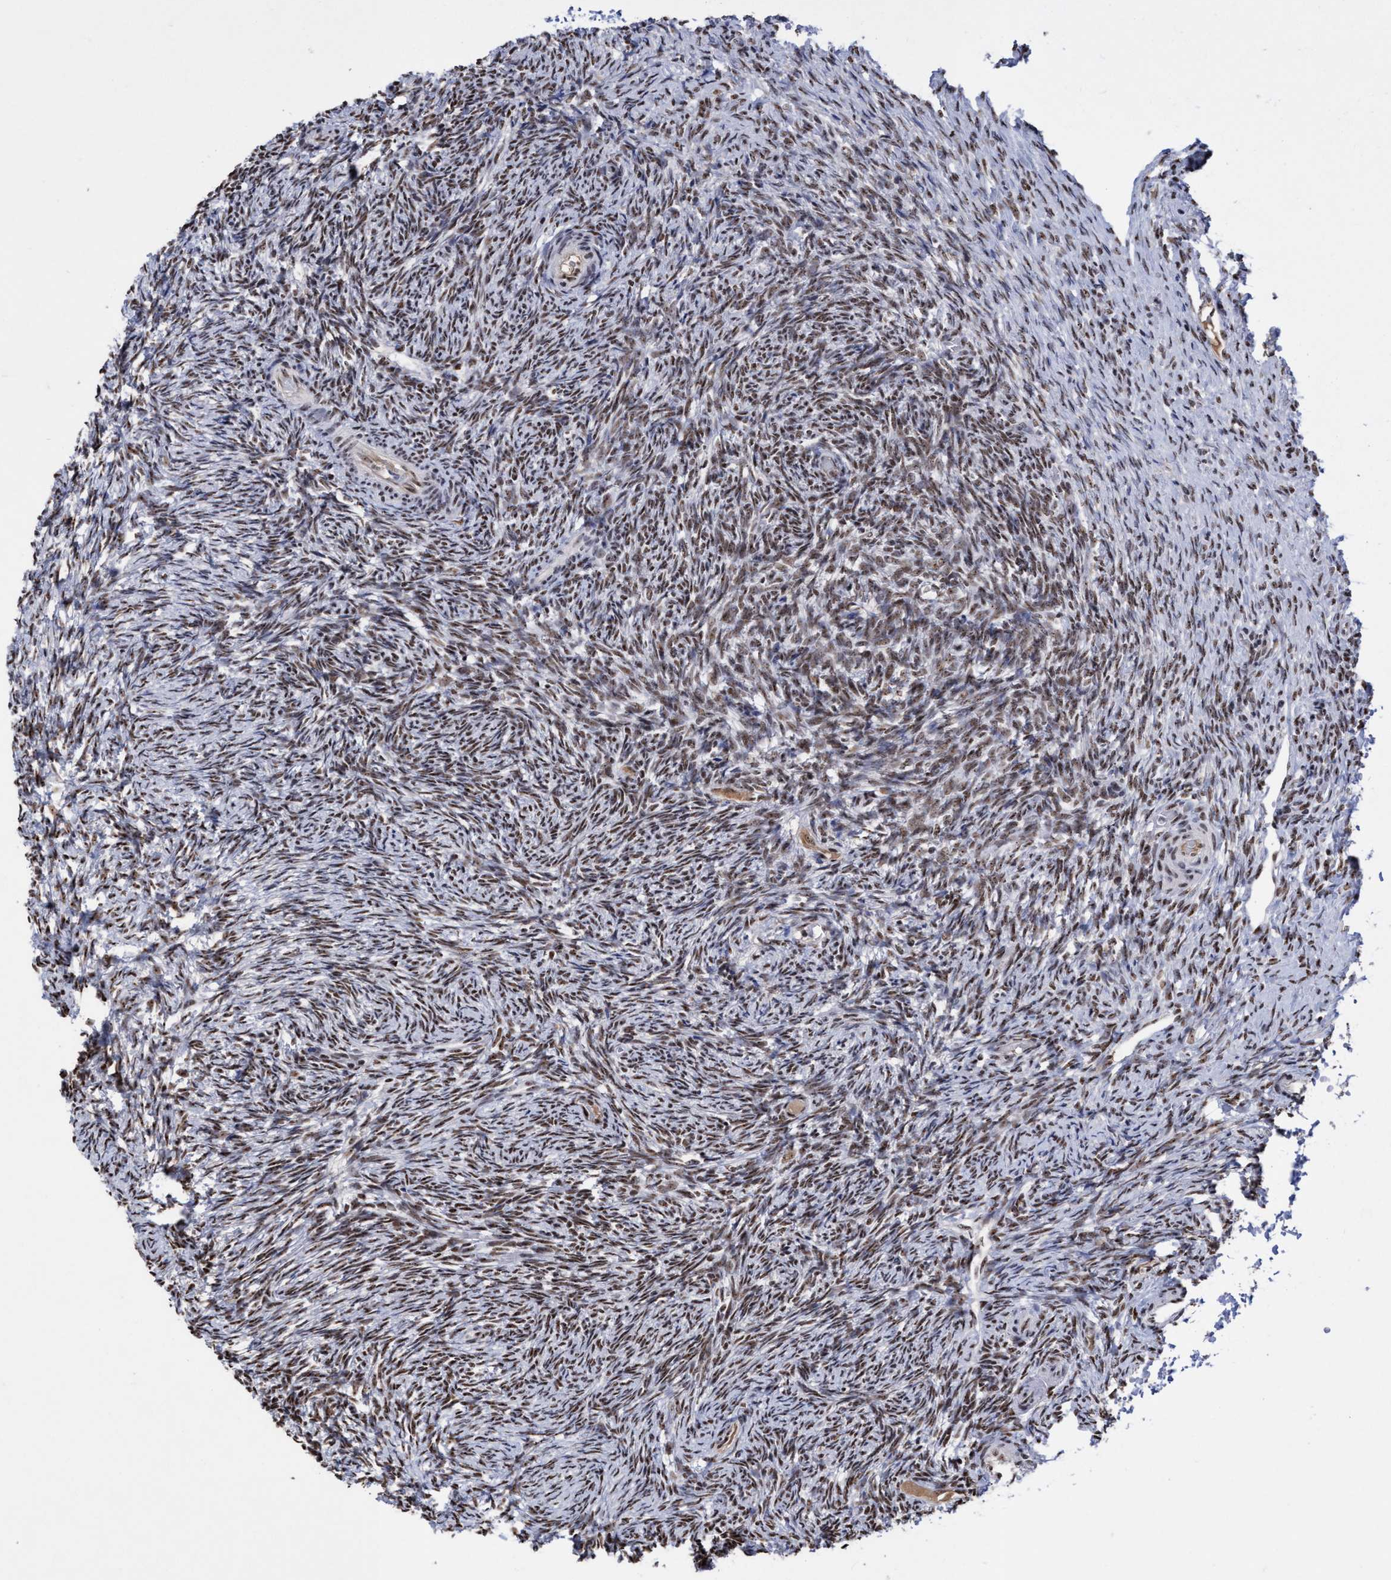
{"staining": {"intensity": "strong", "quantity": ">75%", "location": "nuclear"}, "tissue": "ovary", "cell_type": "Follicle cells", "image_type": "normal", "snomed": [{"axis": "morphology", "description": "Normal tissue, NOS"}, {"axis": "topography", "description": "Ovary"}], "caption": "Brown immunohistochemical staining in normal human ovary reveals strong nuclear expression in approximately >75% of follicle cells.", "gene": "EFCAB10", "patient": {"sex": "female", "age": 41}}